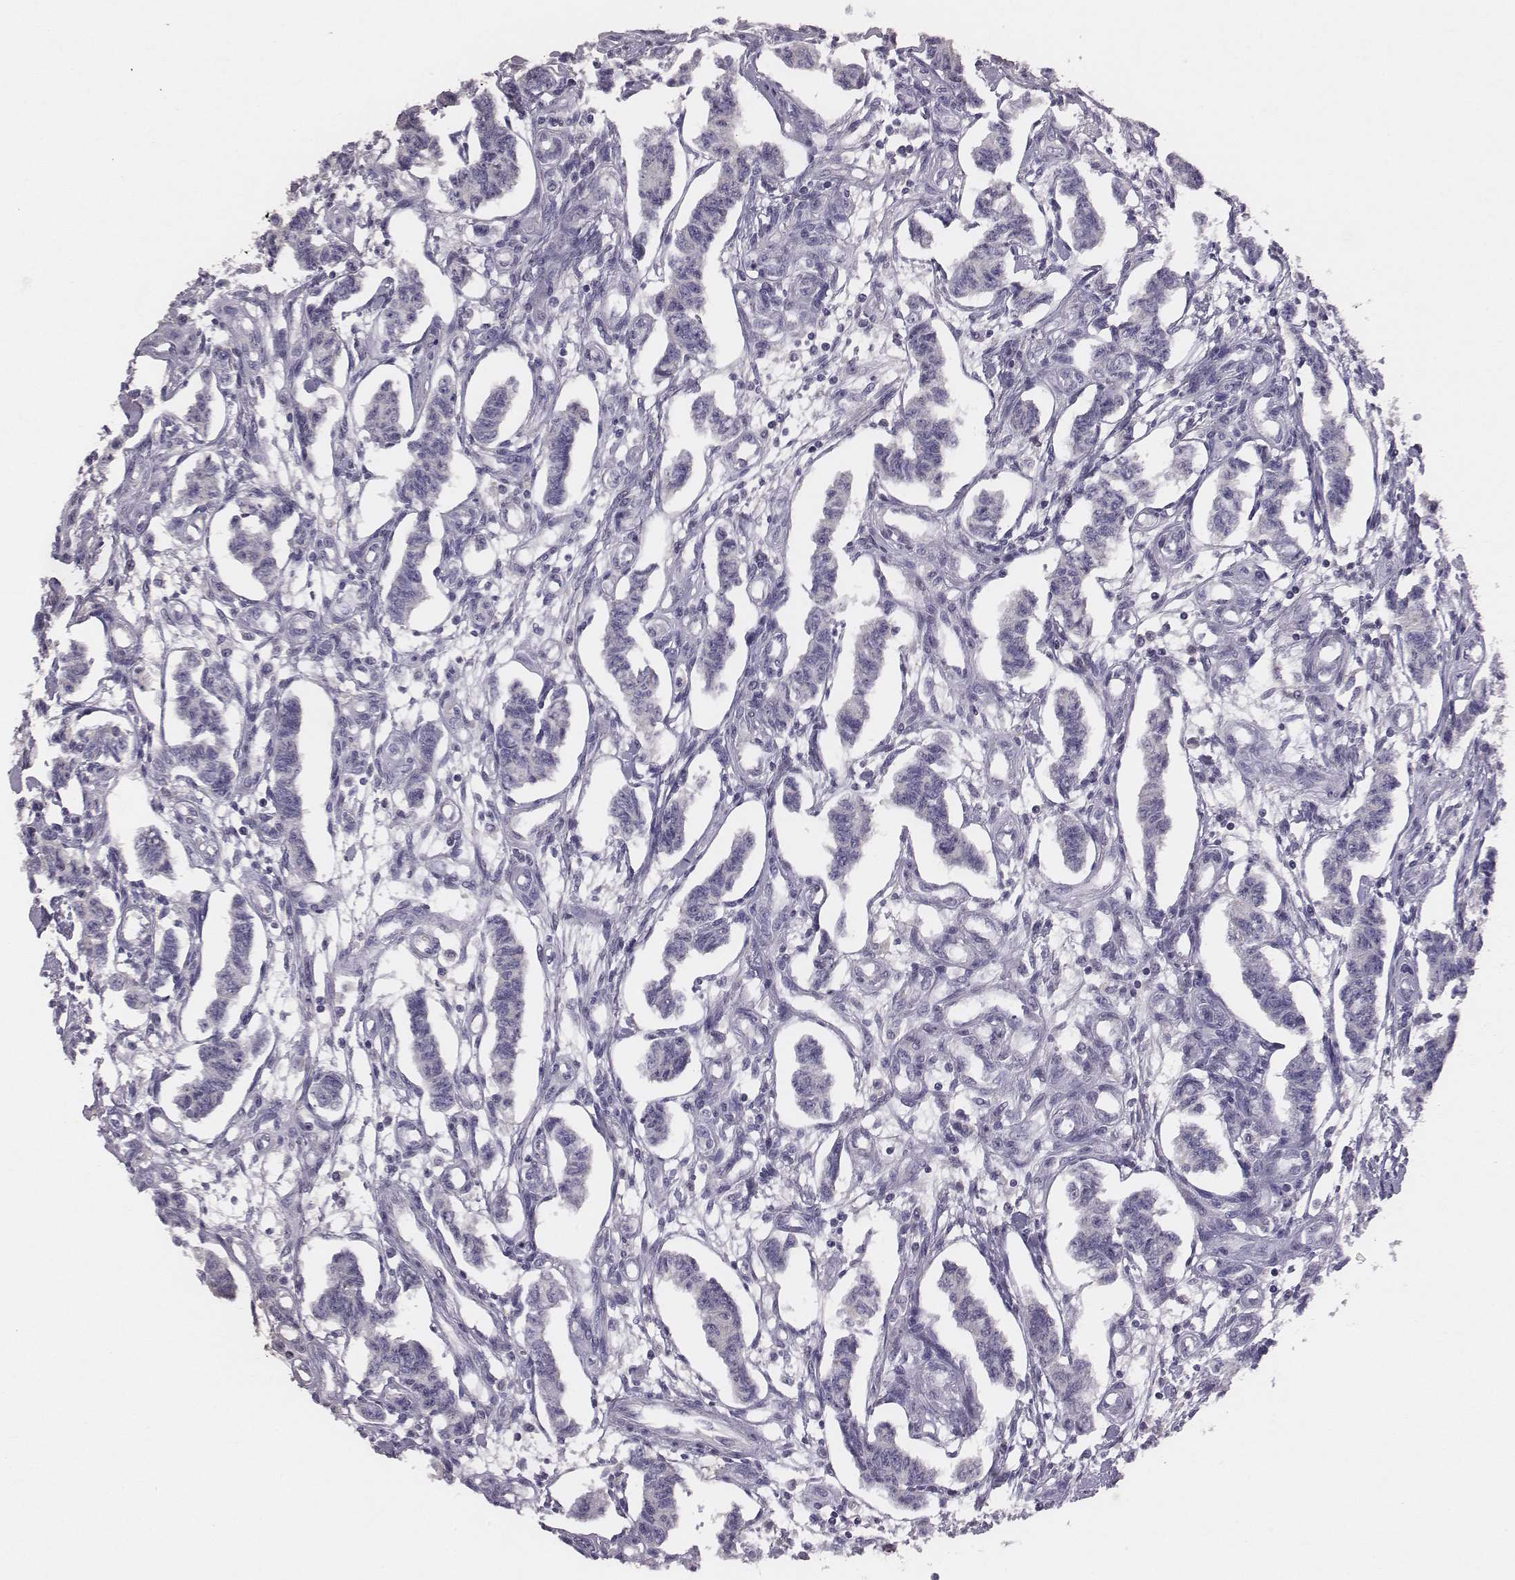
{"staining": {"intensity": "negative", "quantity": "none", "location": "none"}, "tissue": "carcinoid", "cell_type": "Tumor cells", "image_type": "cancer", "snomed": [{"axis": "morphology", "description": "Carcinoid, malignant, NOS"}, {"axis": "topography", "description": "Kidney"}], "caption": "Protein analysis of carcinoid reveals no significant staining in tumor cells.", "gene": "EN1", "patient": {"sex": "female", "age": 41}}